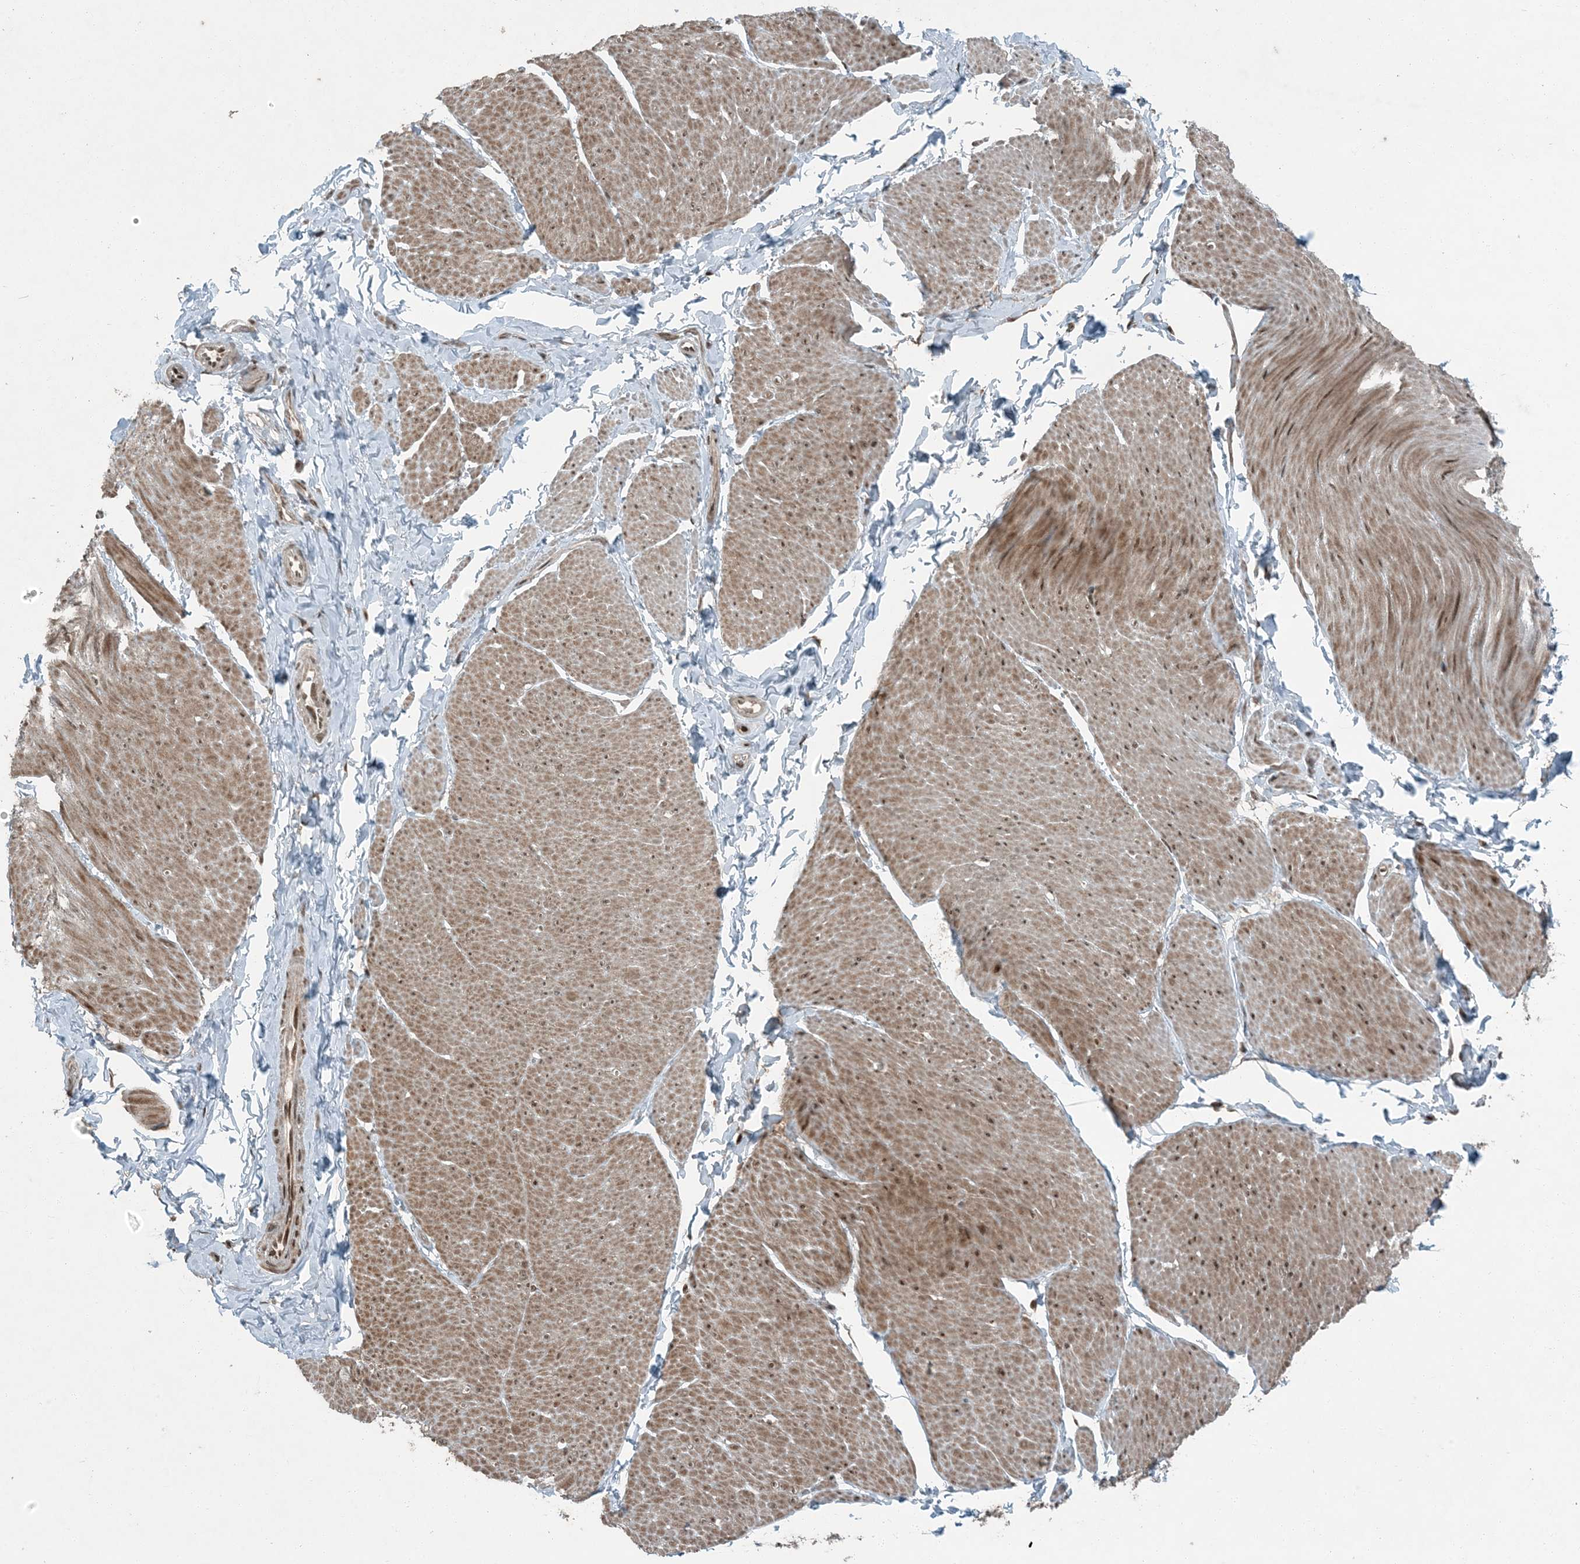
{"staining": {"intensity": "moderate", "quantity": ">75%", "location": "cytoplasmic/membranous,nuclear"}, "tissue": "smooth muscle", "cell_type": "Smooth muscle cells", "image_type": "normal", "snomed": [{"axis": "morphology", "description": "Urothelial carcinoma, High grade"}, {"axis": "topography", "description": "Urinary bladder"}], "caption": "A micrograph of human smooth muscle stained for a protein reveals moderate cytoplasmic/membranous,nuclear brown staining in smooth muscle cells.", "gene": "TRAPPC12", "patient": {"sex": "male", "age": 46}}